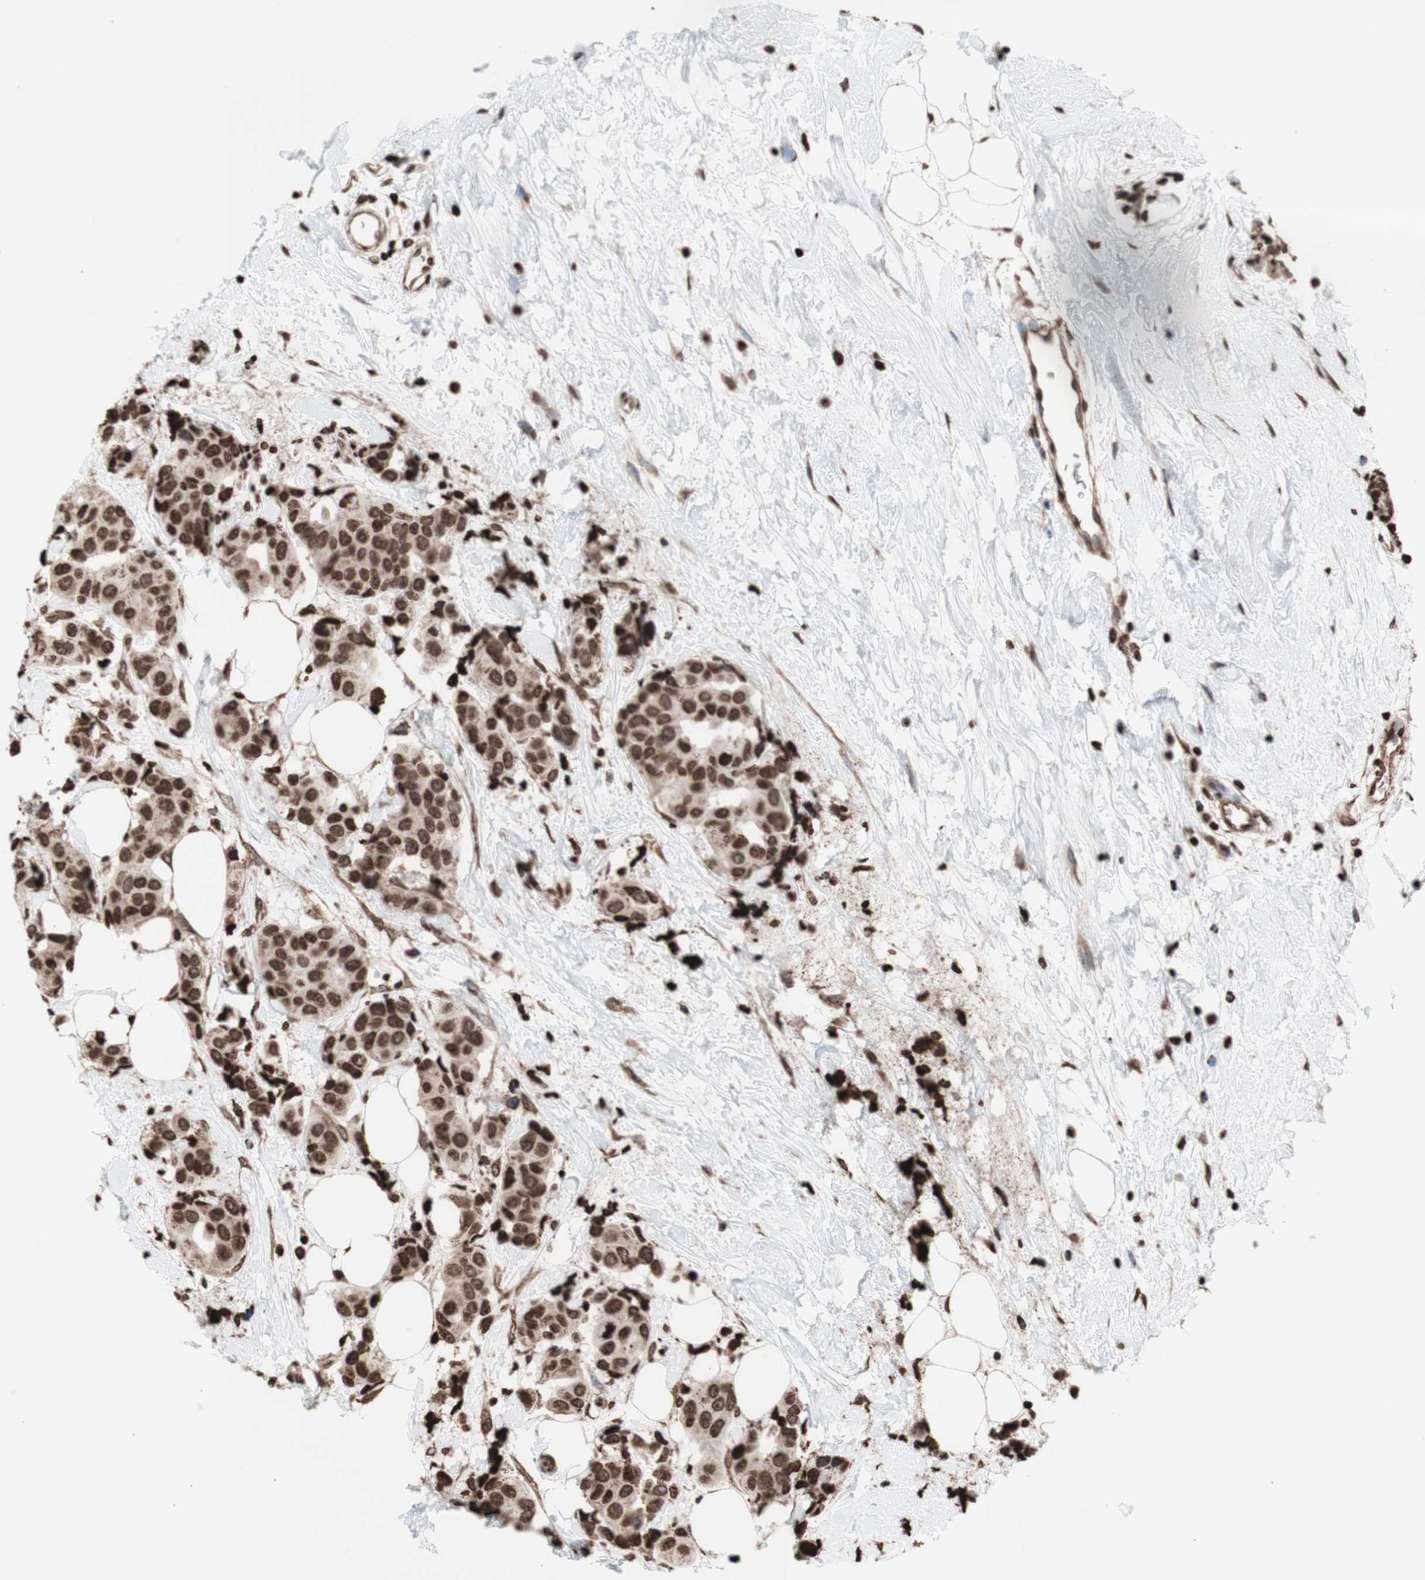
{"staining": {"intensity": "strong", "quantity": ">75%", "location": "nuclear"}, "tissue": "breast cancer", "cell_type": "Tumor cells", "image_type": "cancer", "snomed": [{"axis": "morphology", "description": "Normal tissue, NOS"}, {"axis": "morphology", "description": "Duct carcinoma"}, {"axis": "topography", "description": "Breast"}], "caption": "Strong nuclear staining for a protein is seen in about >75% of tumor cells of breast cancer (intraductal carcinoma) using immunohistochemistry.", "gene": "SNAI2", "patient": {"sex": "female", "age": 39}}